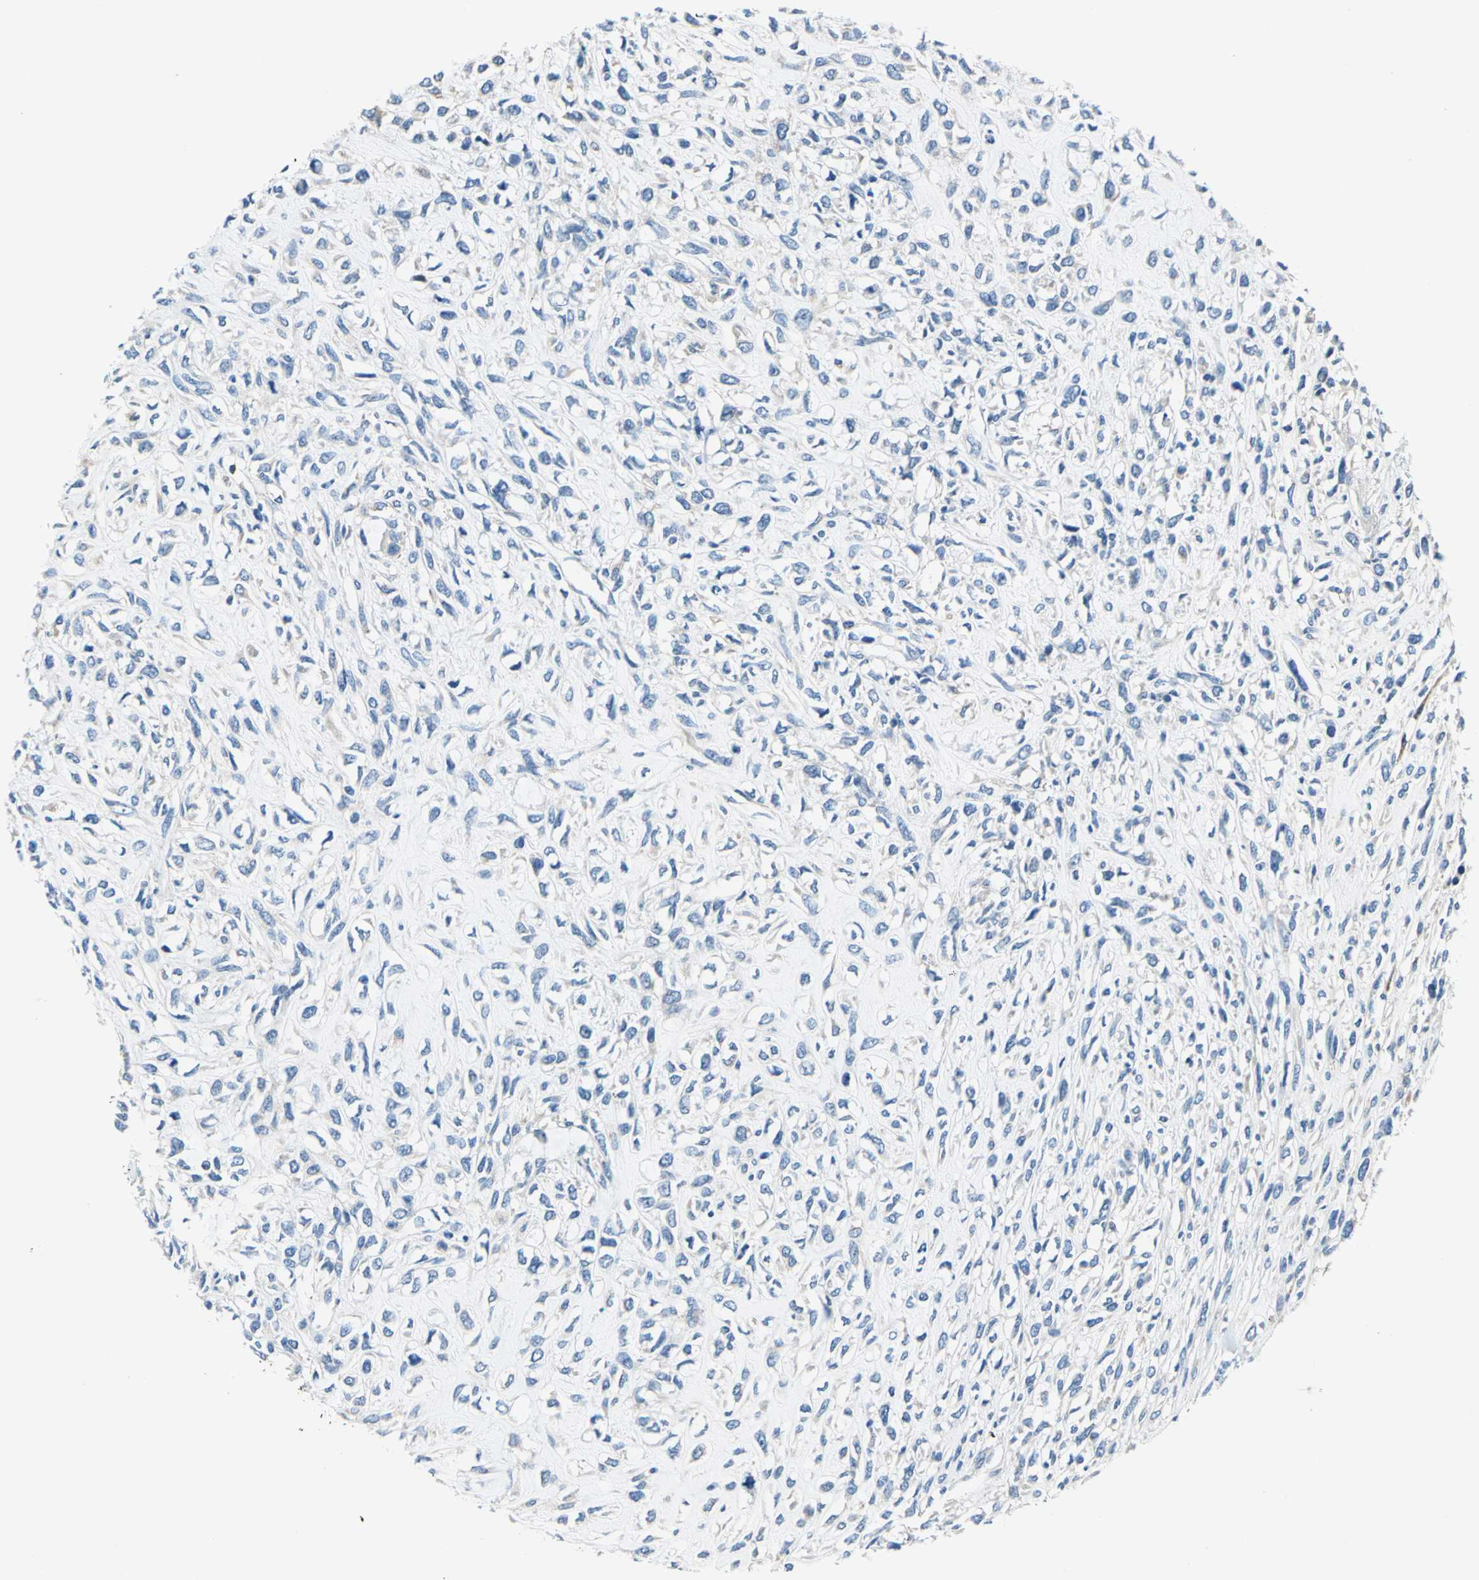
{"staining": {"intensity": "negative", "quantity": "none", "location": "none"}, "tissue": "head and neck cancer", "cell_type": "Tumor cells", "image_type": "cancer", "snomed": [{"axis": "morphology", "description": "Necrosis, NOS"}, {"axis": "morphology", "description": "Neoplasm, malignant, NOS"}, {"axis": "topography", "description": "Salivary gland"}, {"axis": "topography", "description": "Head-Neck"}], "caption": "There is no significant positivity in tumor cells of head and neck cancer (malignant neoplasm). (DAB immunohistochemistry with hematoxylin counter stain).", "gene": "TRIM25", "patient": {"sex": "male", "age": 43}}